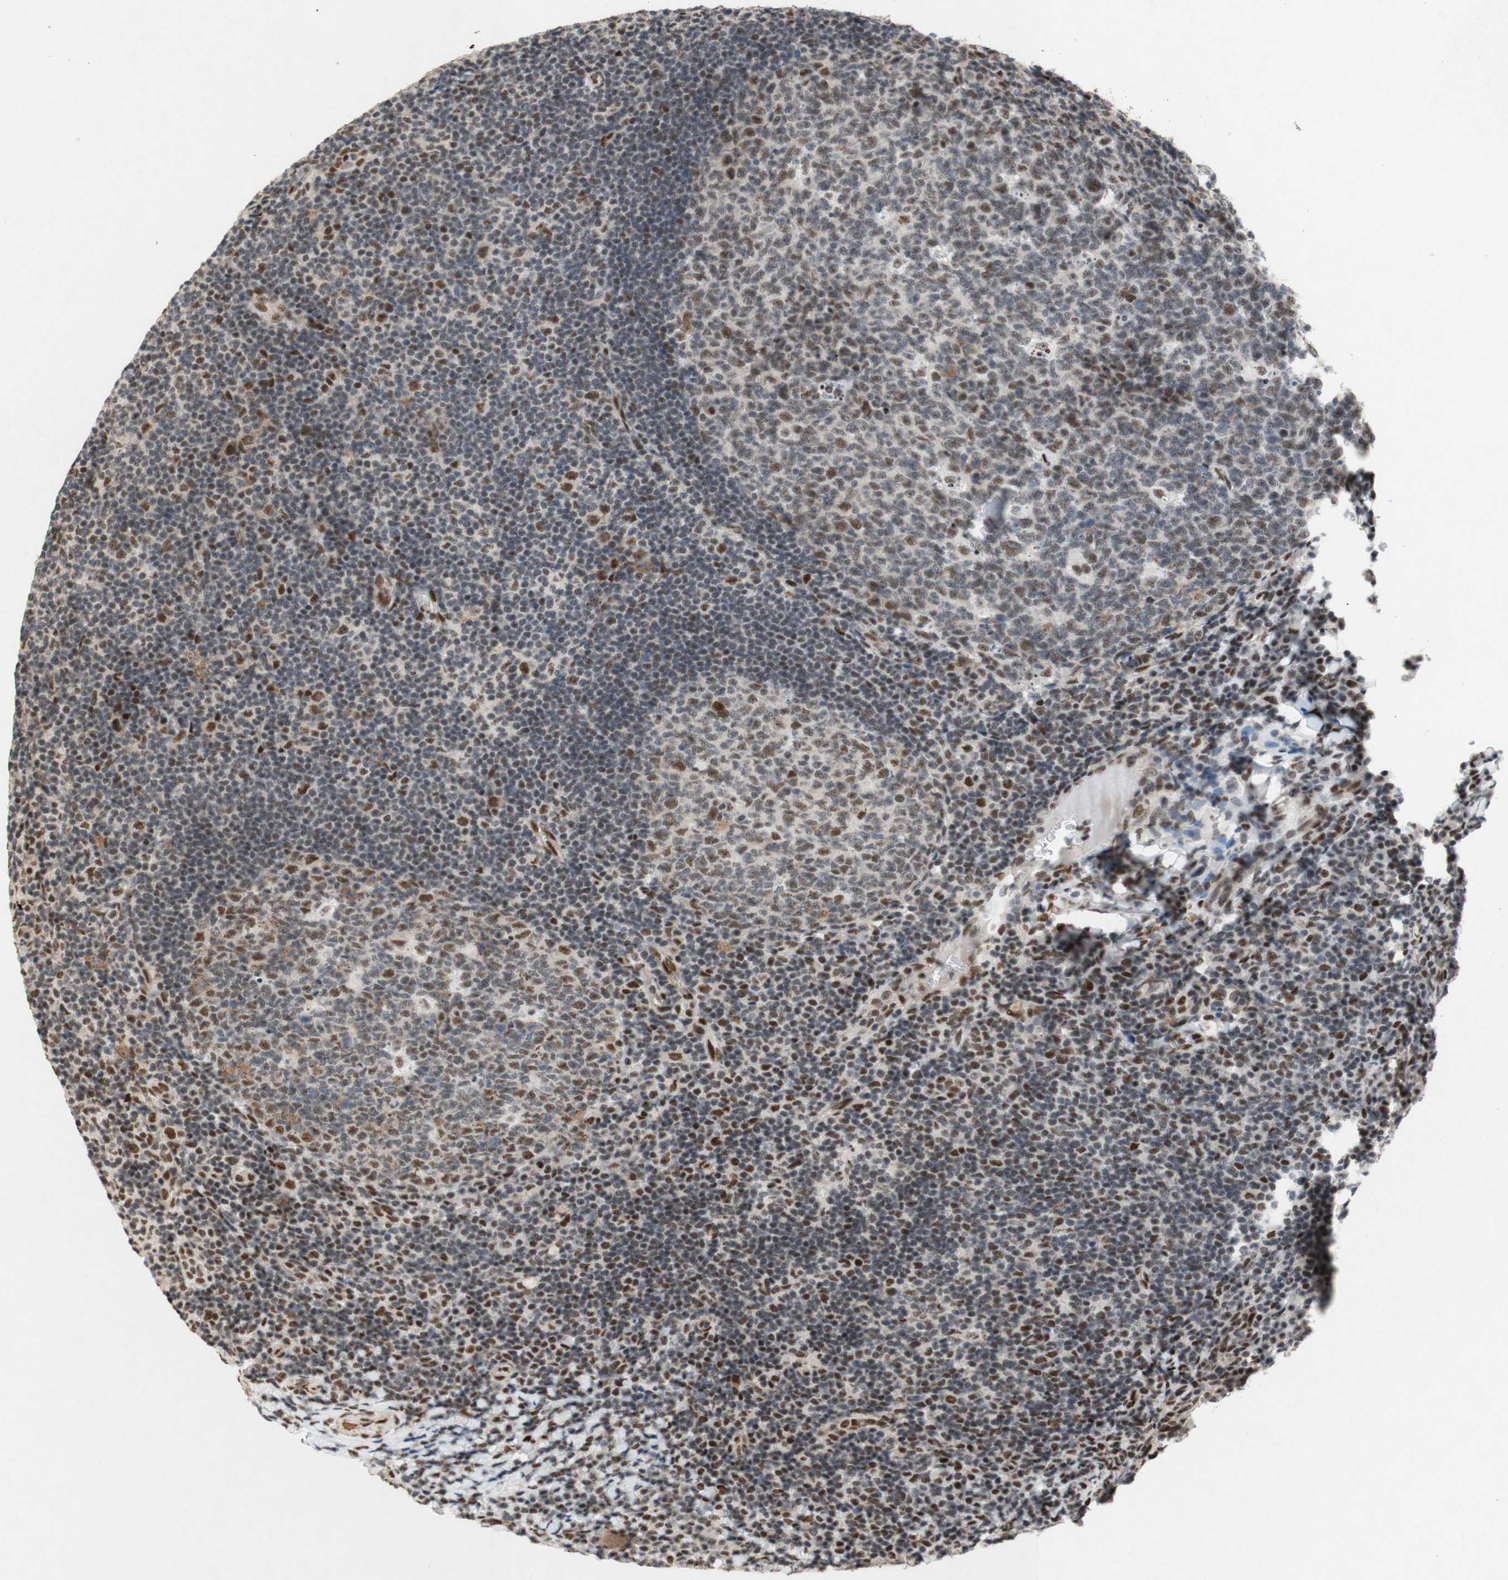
{"staining": {"intensity": "moderate", "quantity": "25%-75%", "location": "nuclear"}, "tissue": "tonsil", "cell_type": "Germinal center cells", "image_type": "normal", "snomed": [{"axis": "morphology", "description": "Normal tissue, NOS"}, {"axis": "topography", "description": "Tonsil"}], "caption": "Tonsil stained with DAB (3,3'-diaminobenzidine) immunohistochemistry displays medium levels of moderate nuclear staining in approximately 25%-75% of germinal center cells.", "gene": "TLE1", "patient": {"sex": "male", "age": 37}}